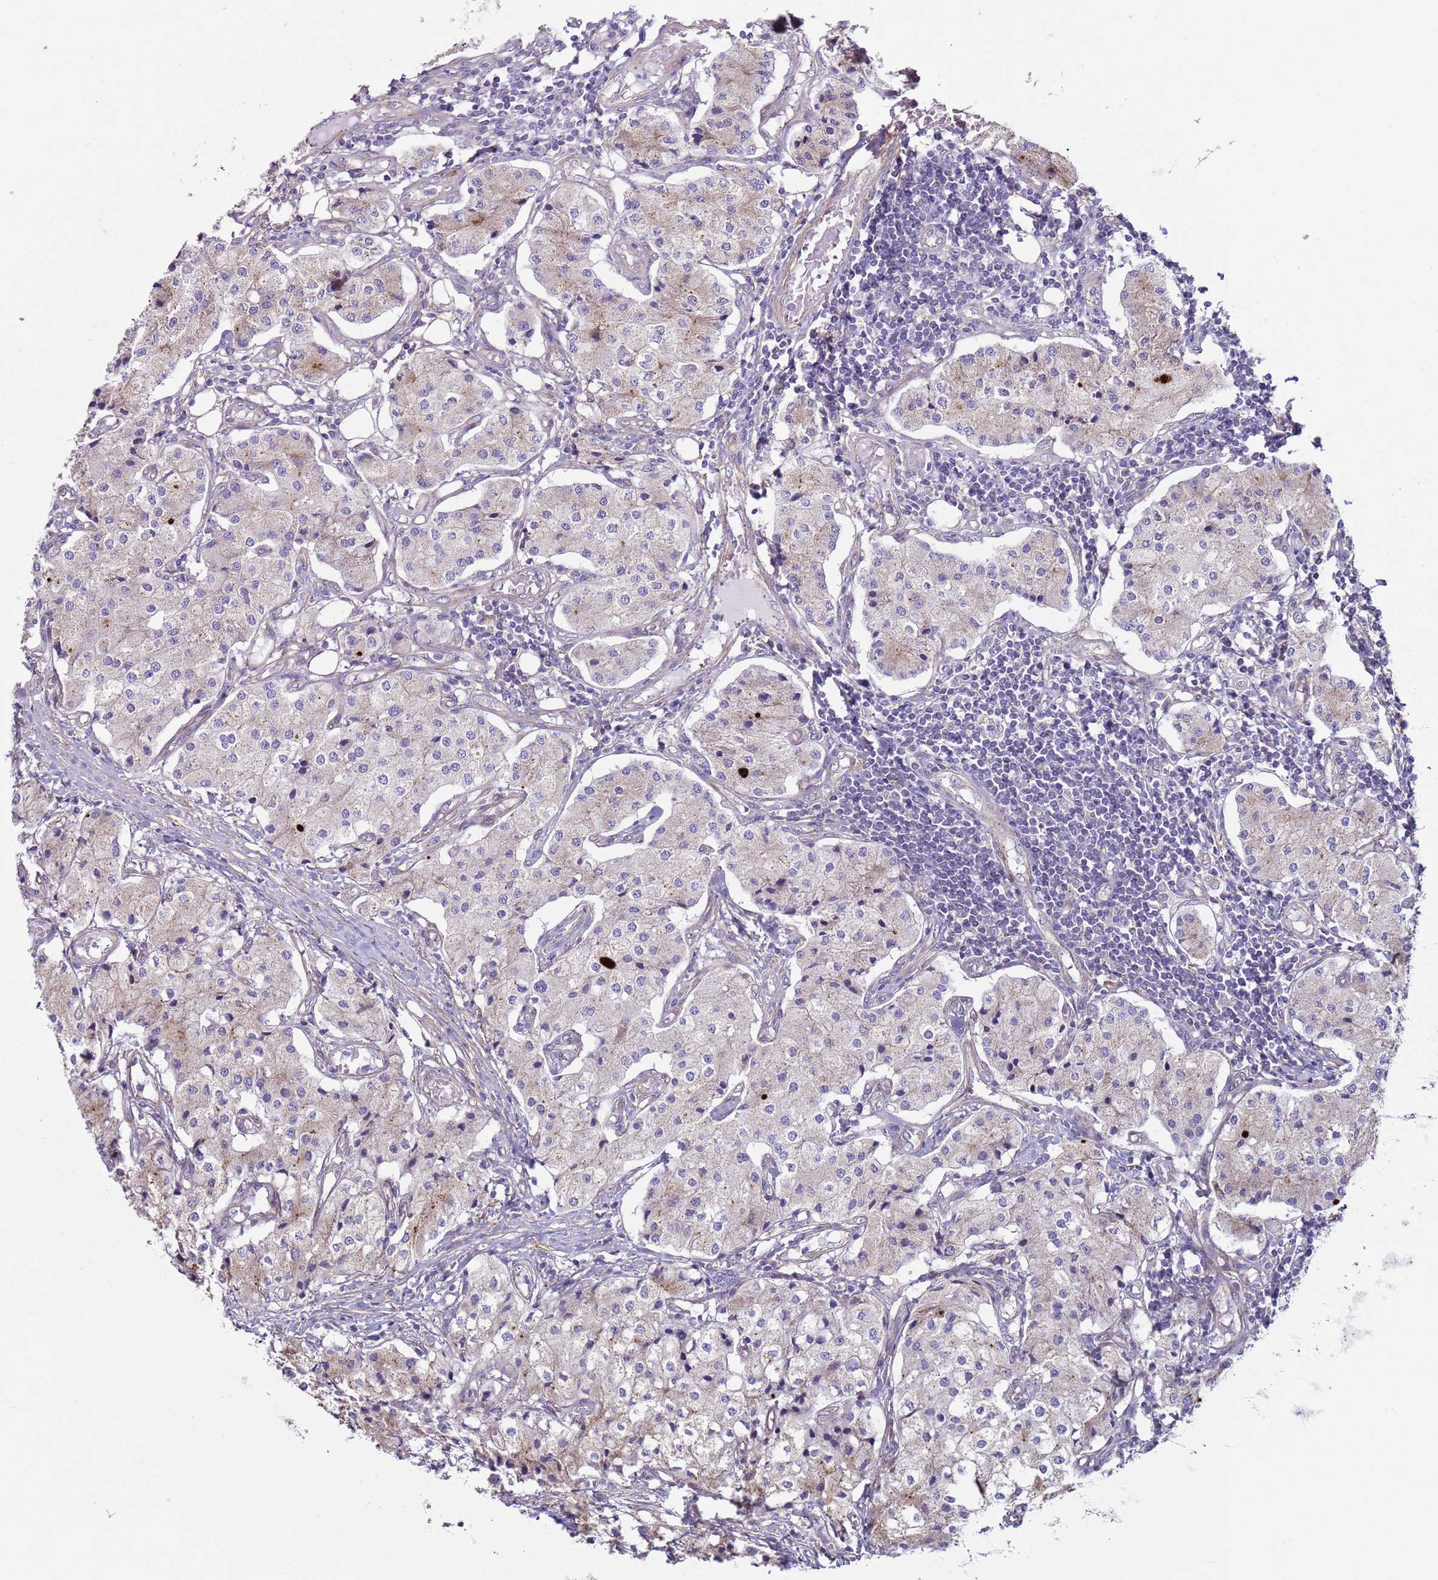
{"staining": {"intensity": "negative", "quantity": "none", "location": "none"}, "tissue": "carcinoid", "cell_type": "Tumor cells", "image_type": "cancer", "snomed": [{"axis": "morphology", "description": "Carcinoid, malignant, NOS"}, {"axis": "topography", "description": "Colon"}], "caption": "A high-resolution micrograph shows immunohistochemistry (IHC) staining of malignant carcinoid, which demonstrates no significant staining in tumor cells.", "gene": "HEATR1", "patient": {"sex": "female", "age": 52}}